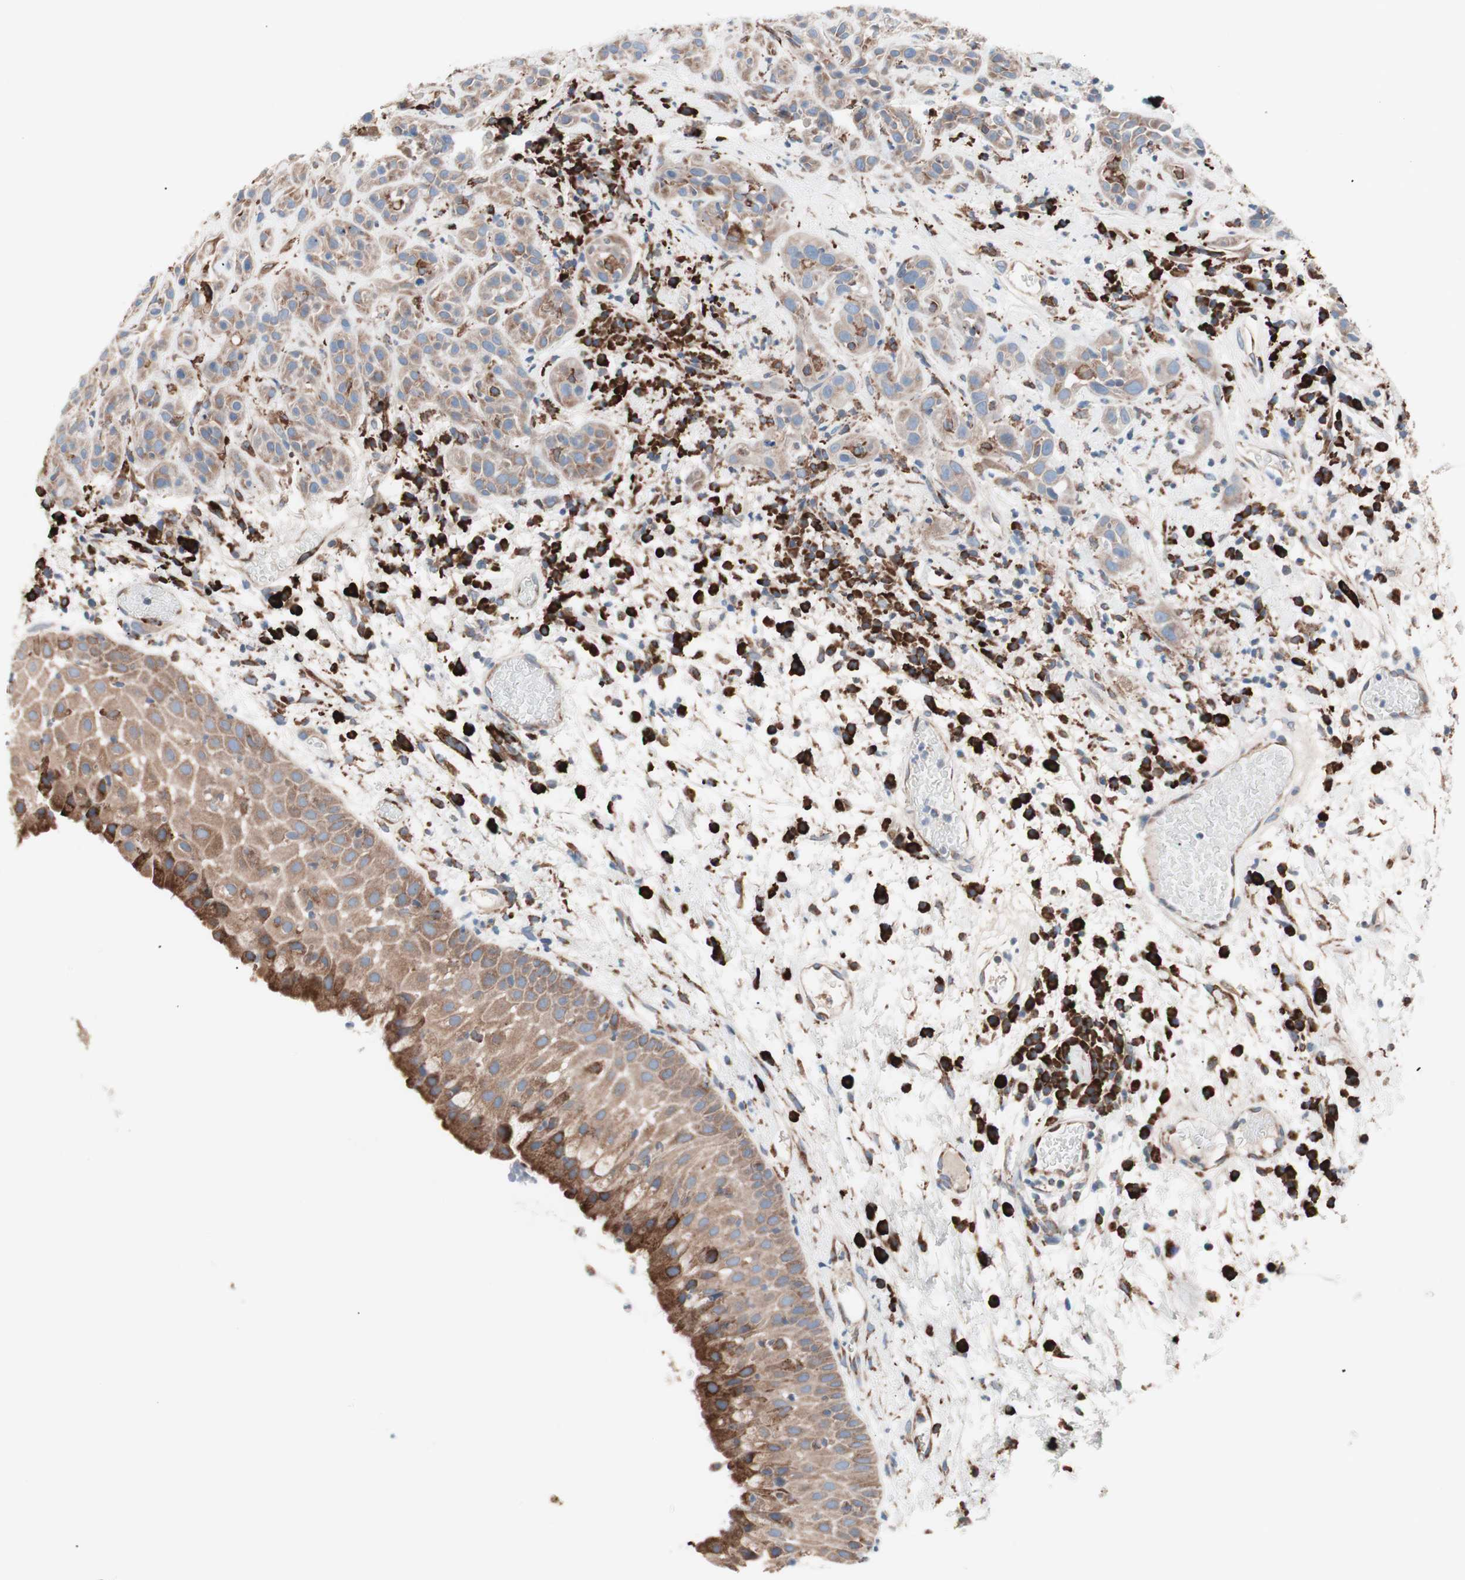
{"staining": {"intensity": "moderate", "quantity": ">75%", "location": "cytoplasmic/membranous"}, "tissue": "head and neck cancer", "cell_type": "Tumor cells", "image_type": "cancer", "snomed": [{"axis": "morphology", "description": "Squamous cell carcinoma, NOS"}, {"axis": "topography", "description": "Head-Neck"}], "caption": "Protein expression analysis of squamous cell carcinoma (head and neck) displays moderate cytoplasmic/membranous staining in approximately >75% of tumor cells. The staining was performed using DAB to visualize the protein expression in brown, while the nuclei were stained in blue with hematoxylin (Magnification: 20x).", "gene": "SLC27A4", "patient": {"sex": "male", "age": 62}}